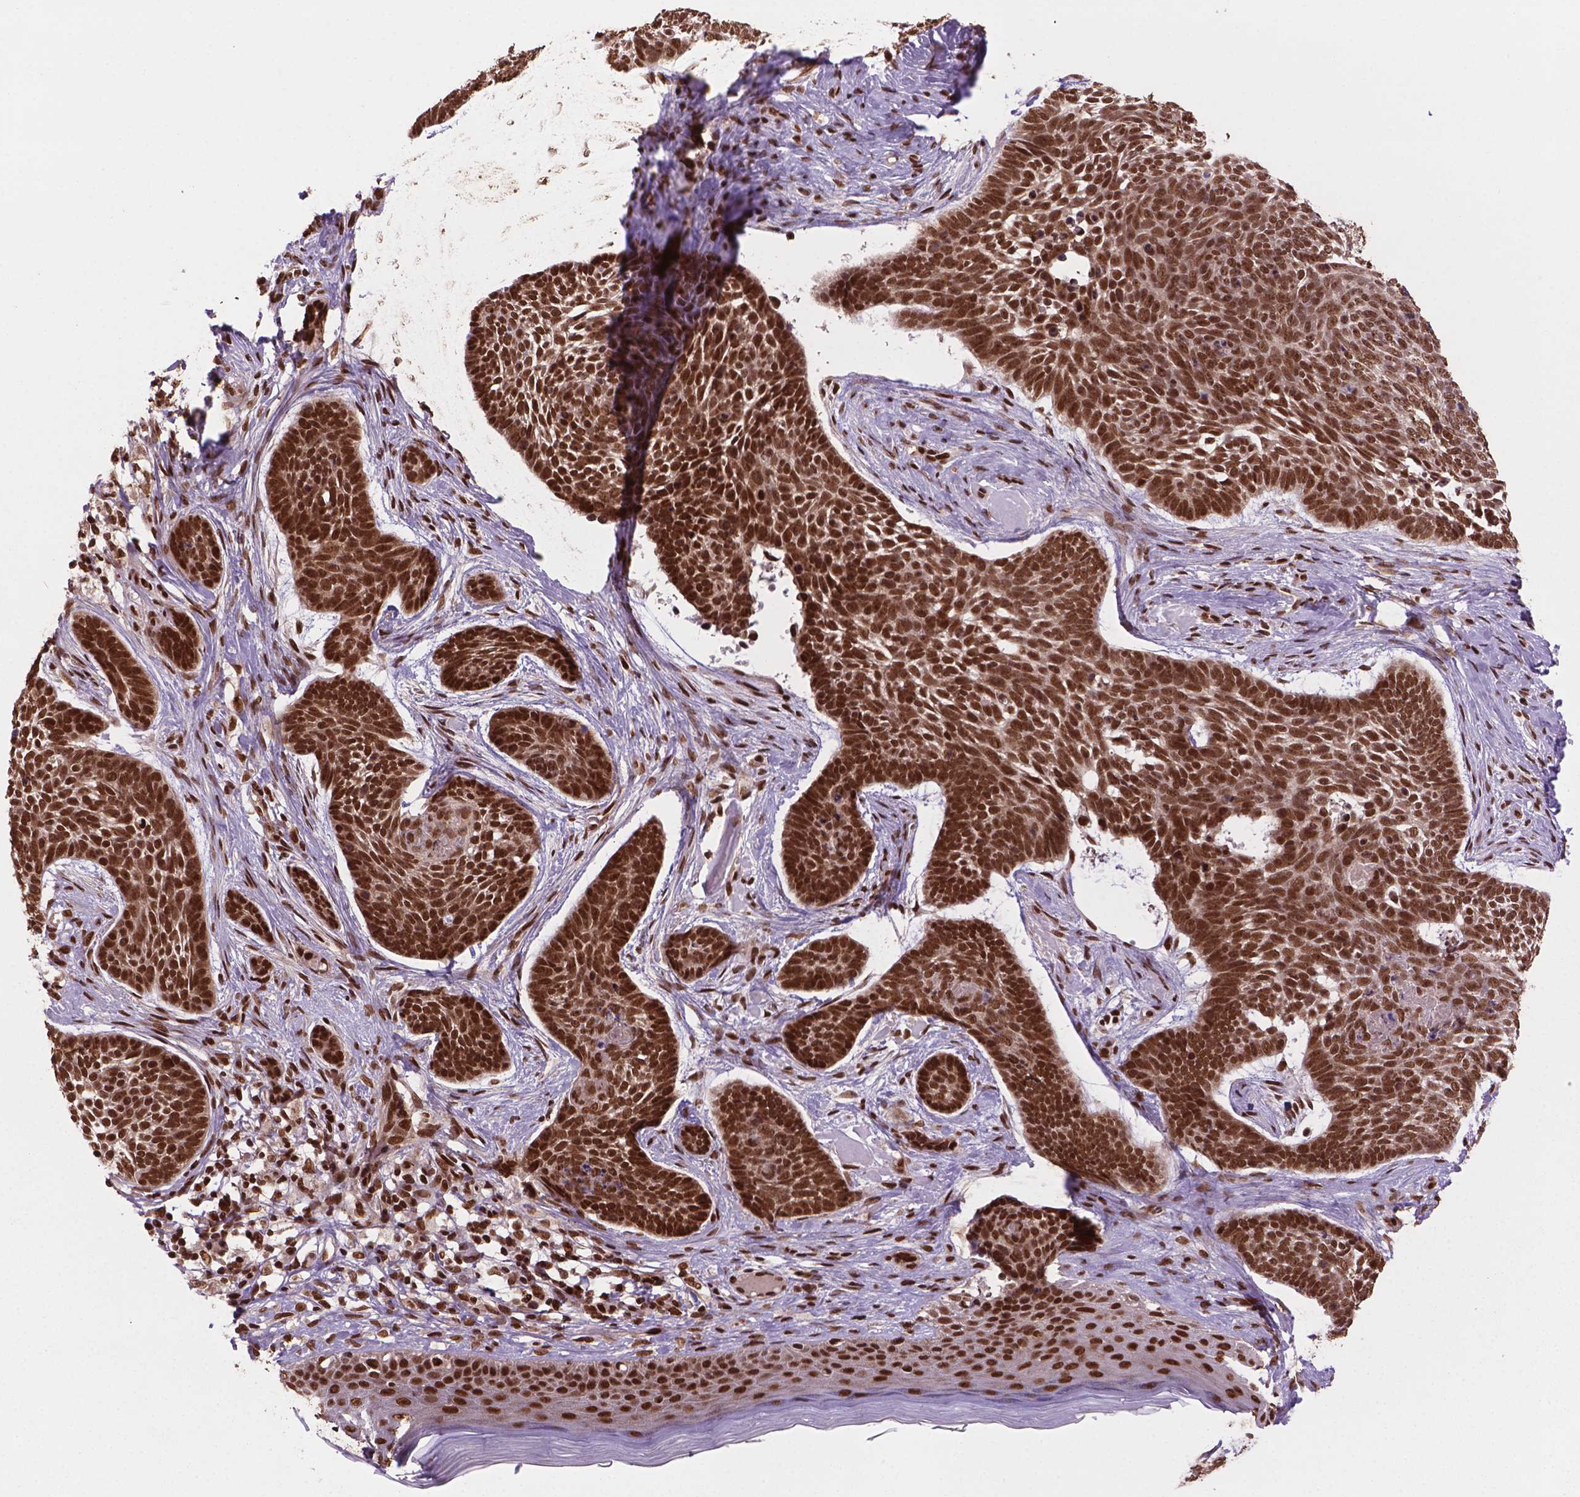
{"staining": {"intensity": "strong", "quantity": ">75%", "location": "nuclear"}, "tissue": "skin cancer", "cell_type": "Tumor cells", "image_type": "cancer", "snomed": [{"axis": "morphology", "description": "Basal cell carcinoma"}, {"axis": "topography", "description": "Skin"}], "caption": "DAB (3,3'-diaminobenzidine) immunohistochemical staining of skin basal cell carcinoma reveals strong nuclear protein expression in approximately >75% of tumor cells.", "gene": "SIRT6", "patient": {"sex": "male", "age": 85}}